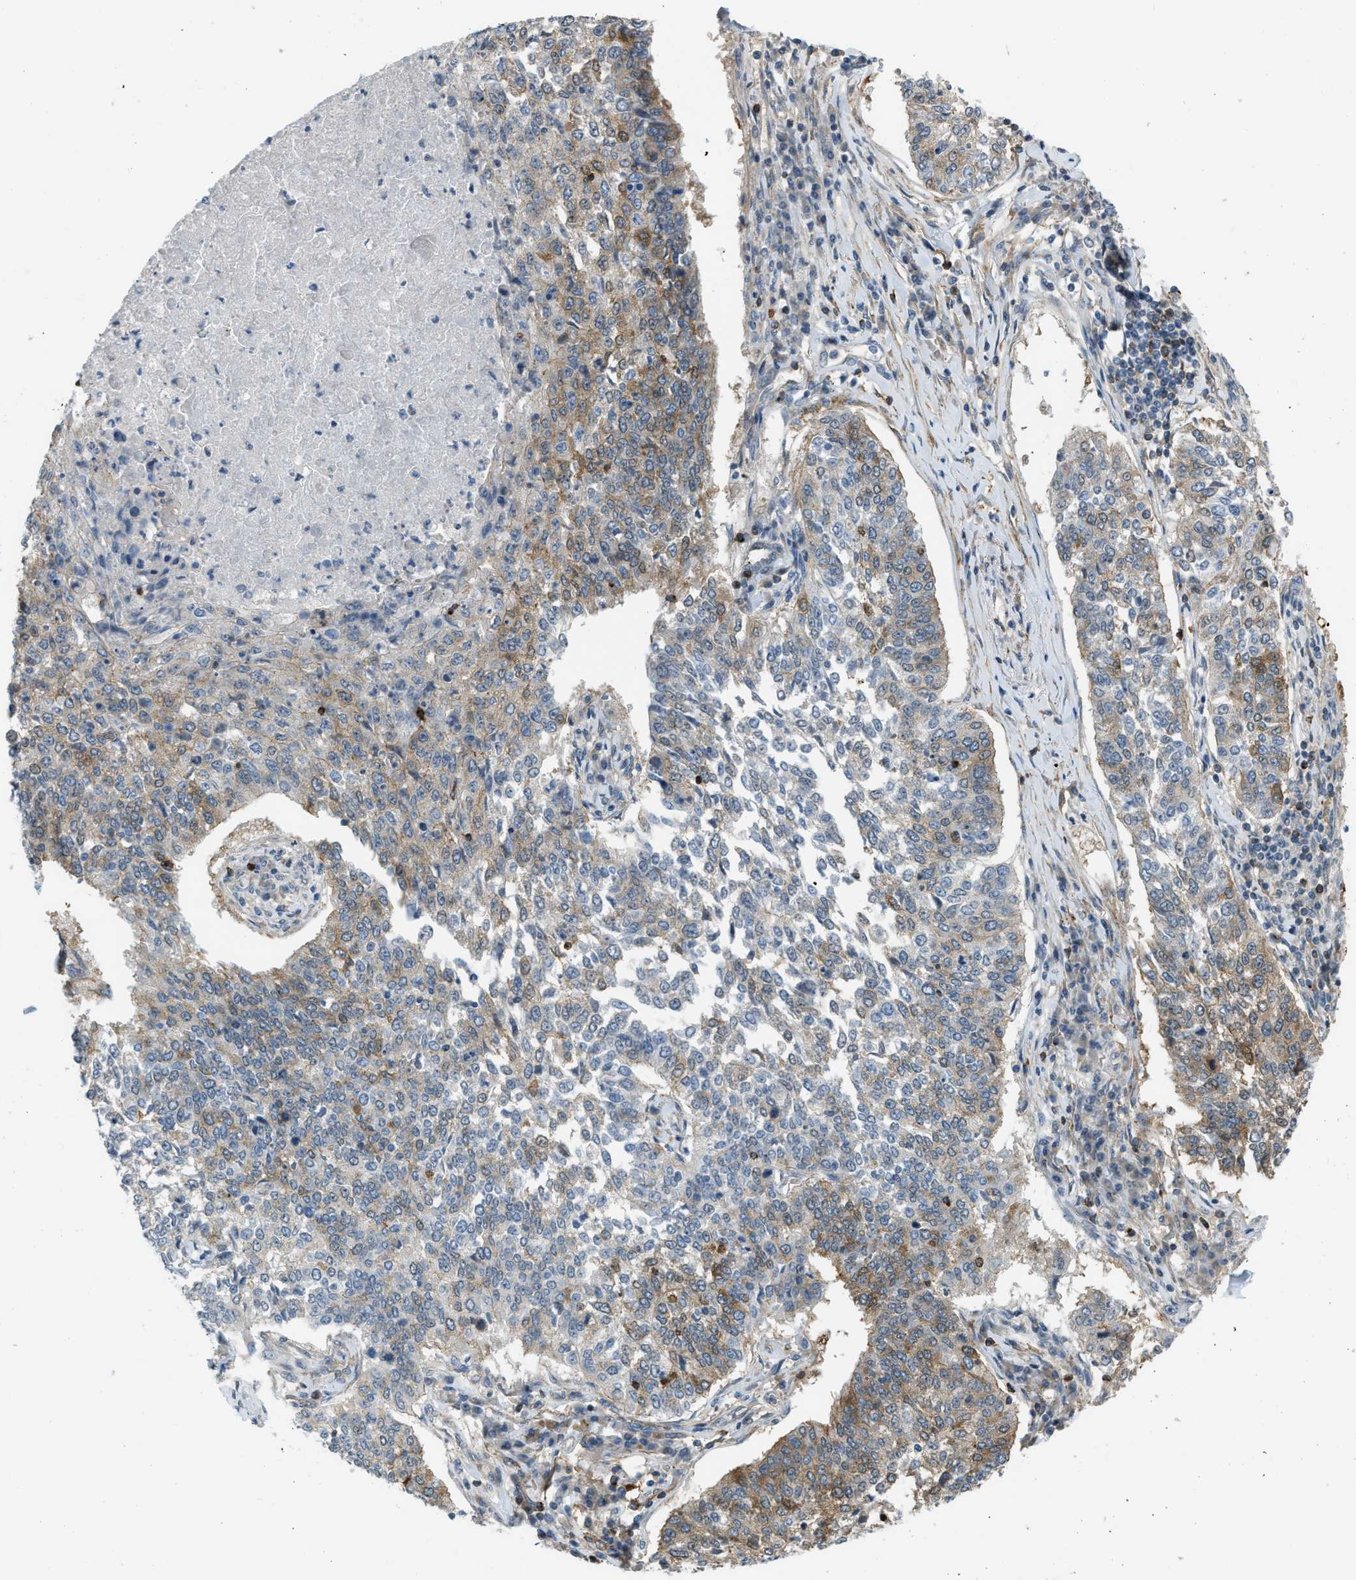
{"staining": {"intensity": "moderate", "quantity": "25%-75%", "location": "cytoplasmic/membranous"}, "tissue": "lung cancer", "cell_type": "Tumor cells", "image_type": "cancer", "snomed": [{"axis": "morphology", "description": "Normal tissue, NOS"}, {"axis": "morphology", "description": "Squamous cell carcinoma, NOS"}, {"axis": "topography", "description": "Cartilage tissue"}, {"axis": "topography", "description": "Bronchus"}, {"axis": "topography", "description": "Lung"}], "caption": "Protein expression analysis of lung cancer (squamous cell carcinoma) displays moderate cytoplasmic/membranous staining in approximately 25%-75% of tumor cells. Immunohistochemistry stains the protein of interest in brown and the nuclei are stained blue.", "gene": "KIAA1671", "patient": {"sex": "female", "age": 49}}